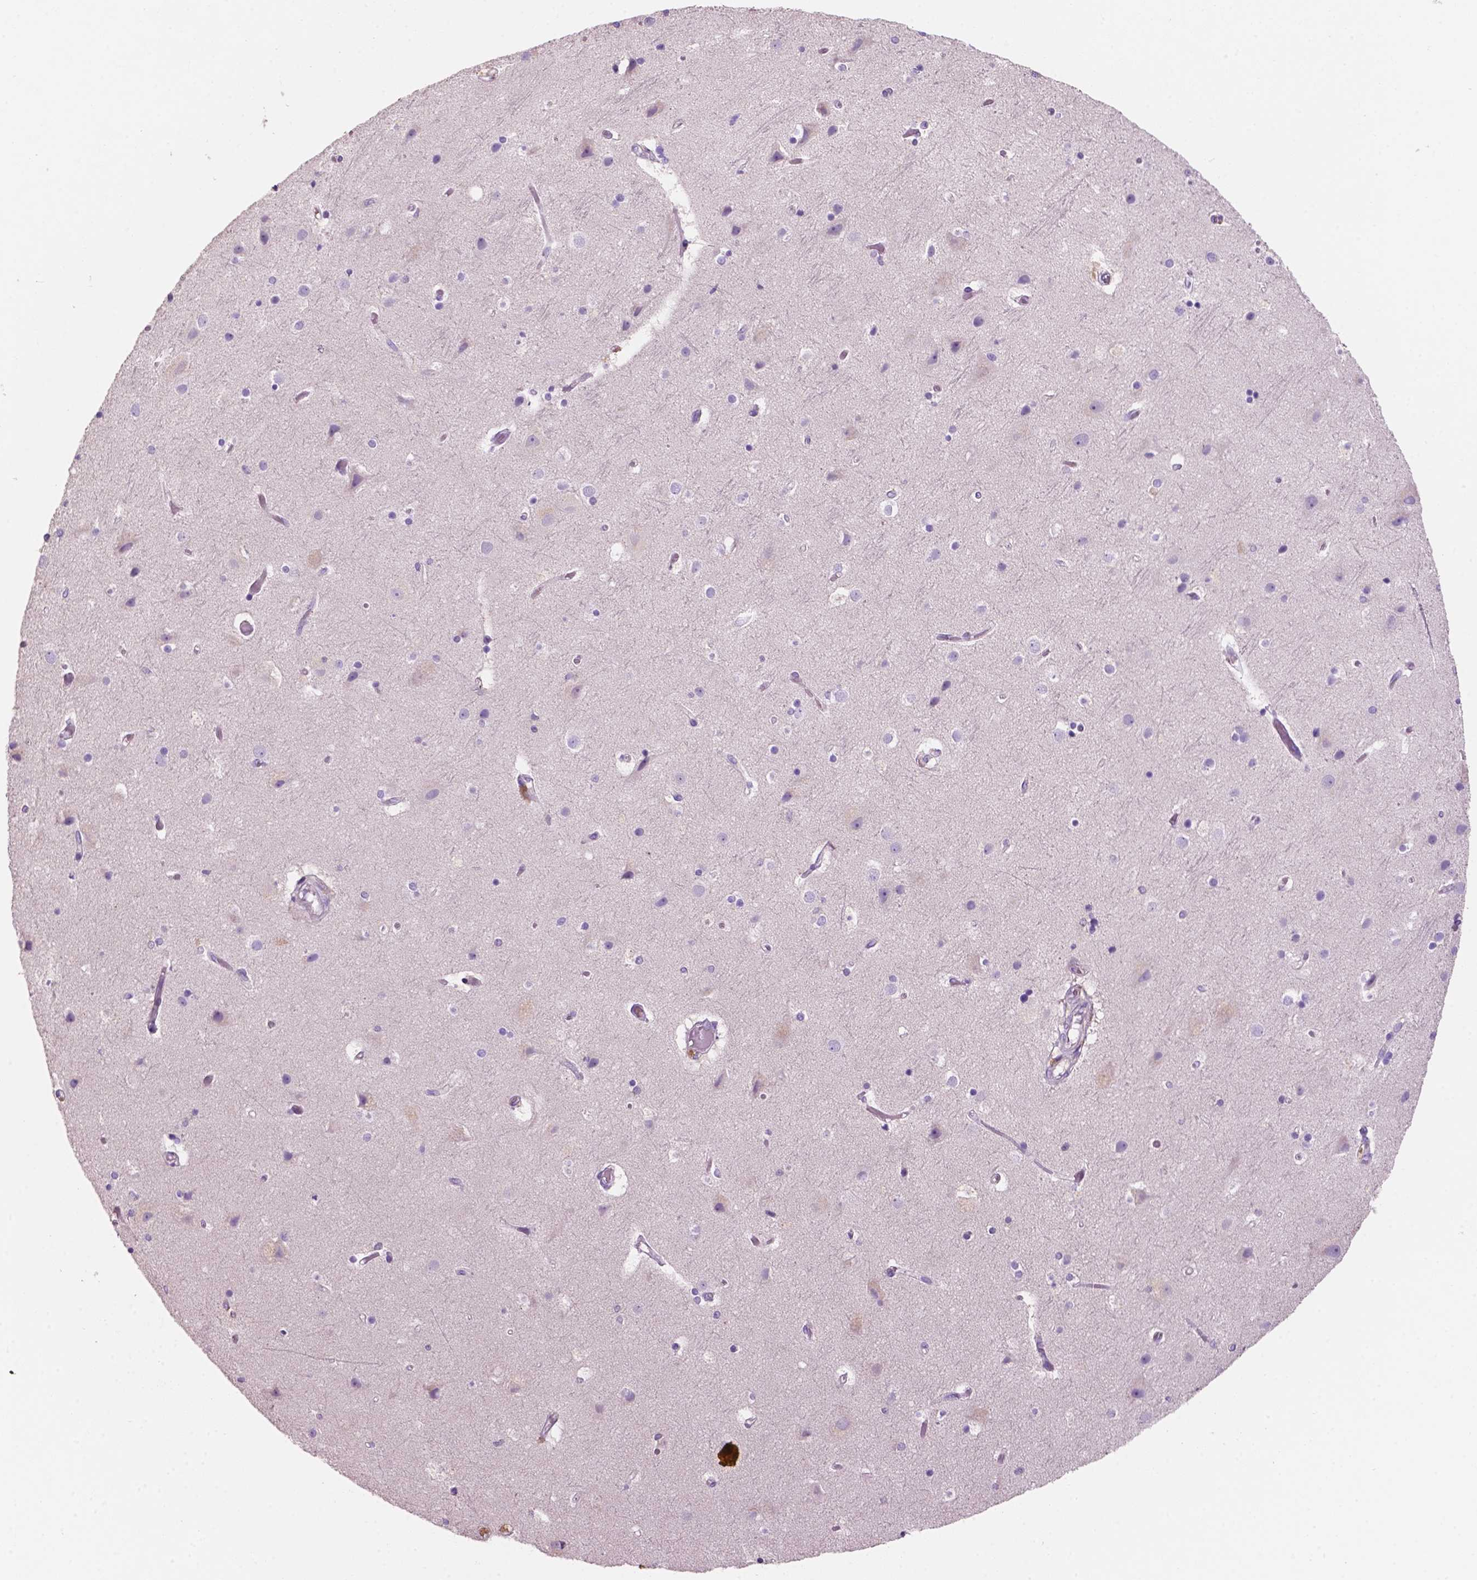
{"staining": {"intensity": "negative", "quantity": "none", "location": "none"}, "tissue": "cerebral cortex", "cell_type": "Endothelial cells", "image_type": "normal", "snomed": [{"axis": "morphology", "description": "Normal tissue, NOS"}, {"axis": "topography", "description": "Cerebral cortex"}], "caption": "Cerebral cortex stained for a protein using immunohistochemistry shows no positivity endothelial cells.", "gene": "MKRN2OS", "patient": {"sex": "female", "age": 52}}